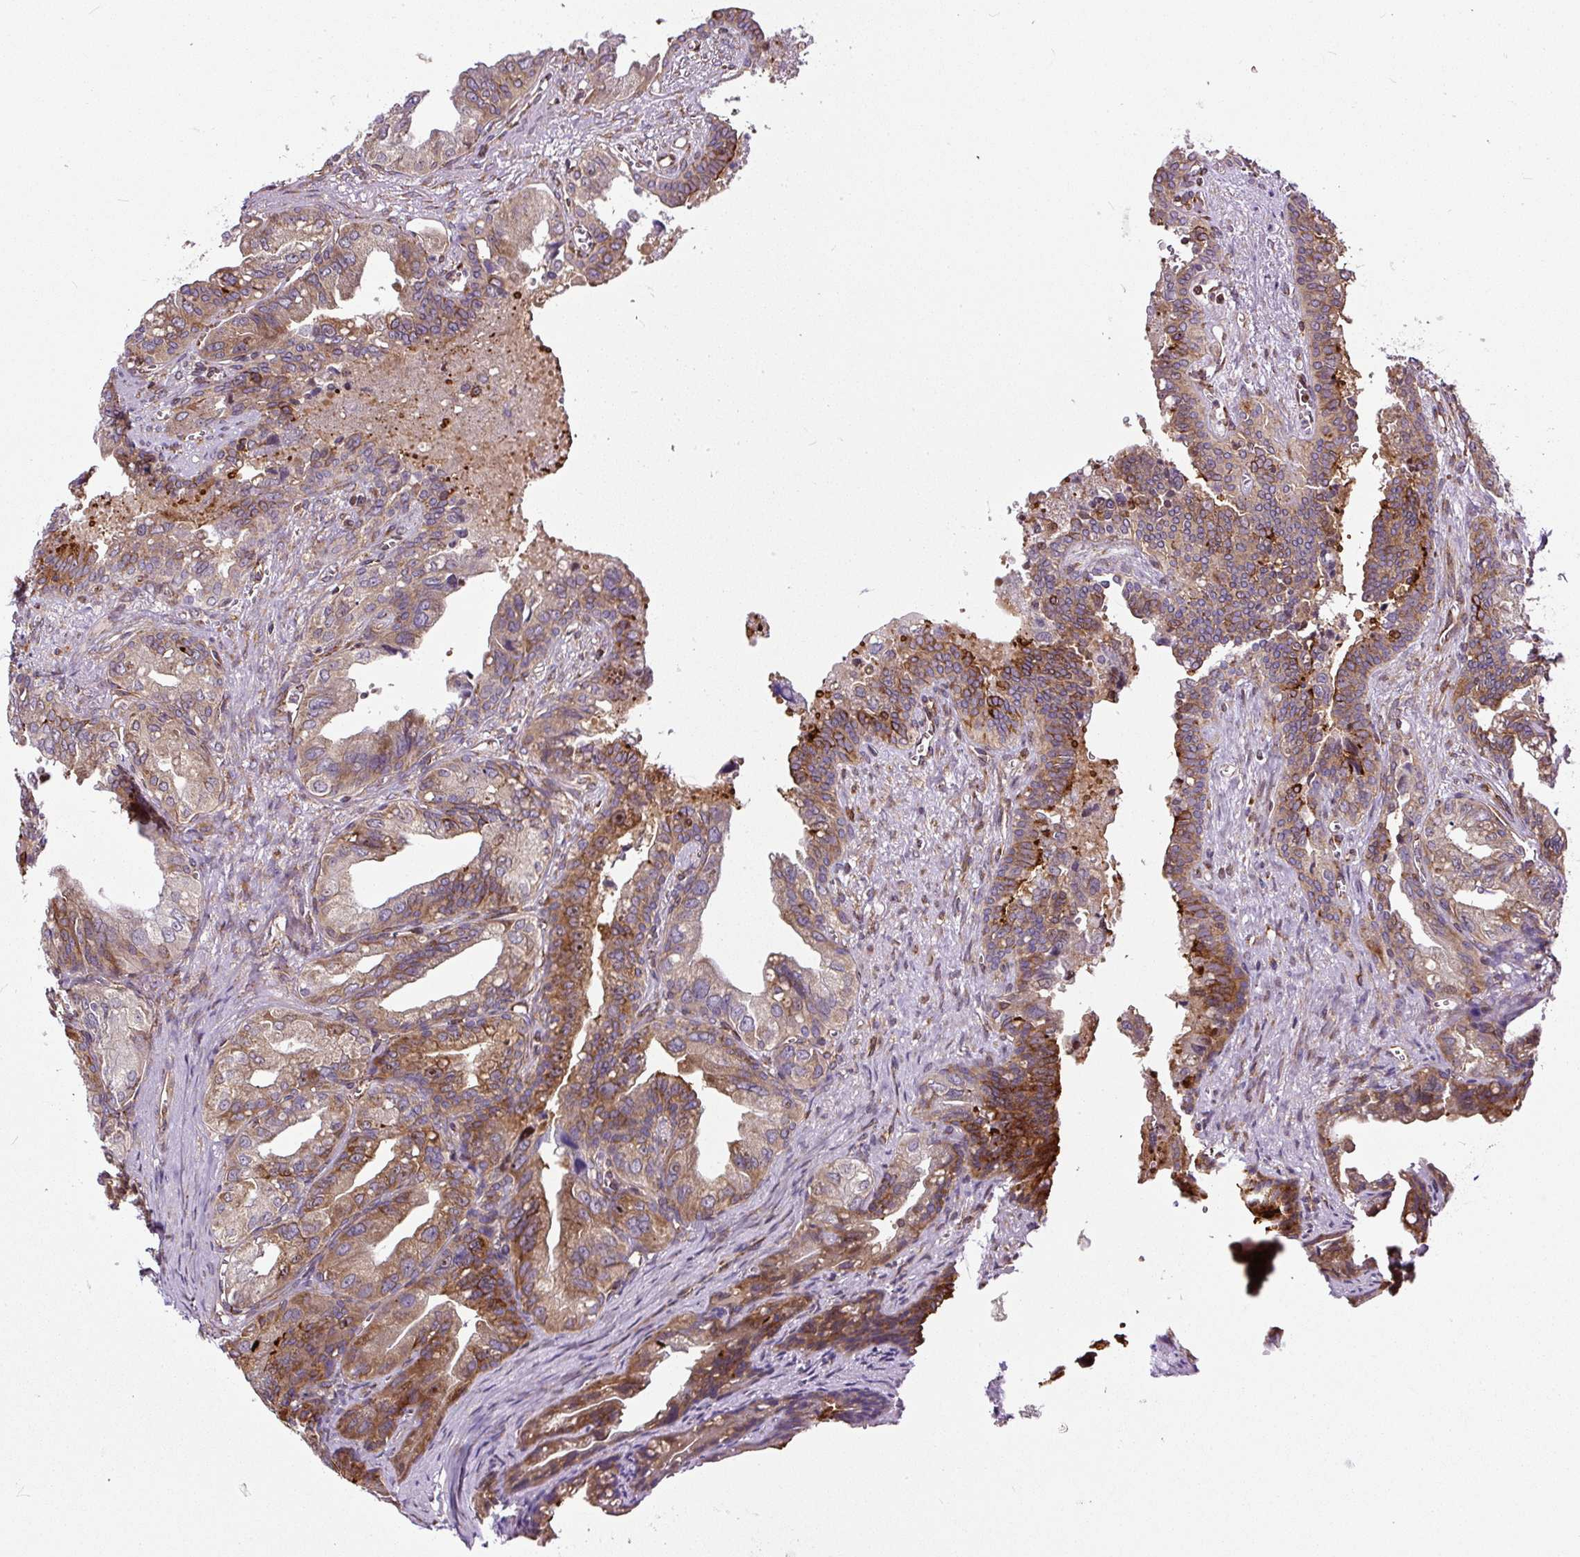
{"staining": {"intensity": "moderate", "quantity": "25%-75%", "location": "cytoplasmic/membranous"}, "tissue": "seminal vesicle", "cell_type": "Glandular cells", "image_type": "normal", "snomed": [{"axis": "morphology", "description": "Normal tissue, NOS"}, {"axis": "topography", "description": "Seminal veicle"}], "caption": "Immunohistochemistry histopathology image of unremarkable seminal vesicle: human seminal vesicle stained using immunohistochemistry exhibits medium levels of moderate protein expression localized specifically in the cytoplasmic/membranous of glandular cells, appearing as a cytoplasmic/membranous brown color.", "gene": "KDM4E", "patient": {"sex": "male", "age": 67}}